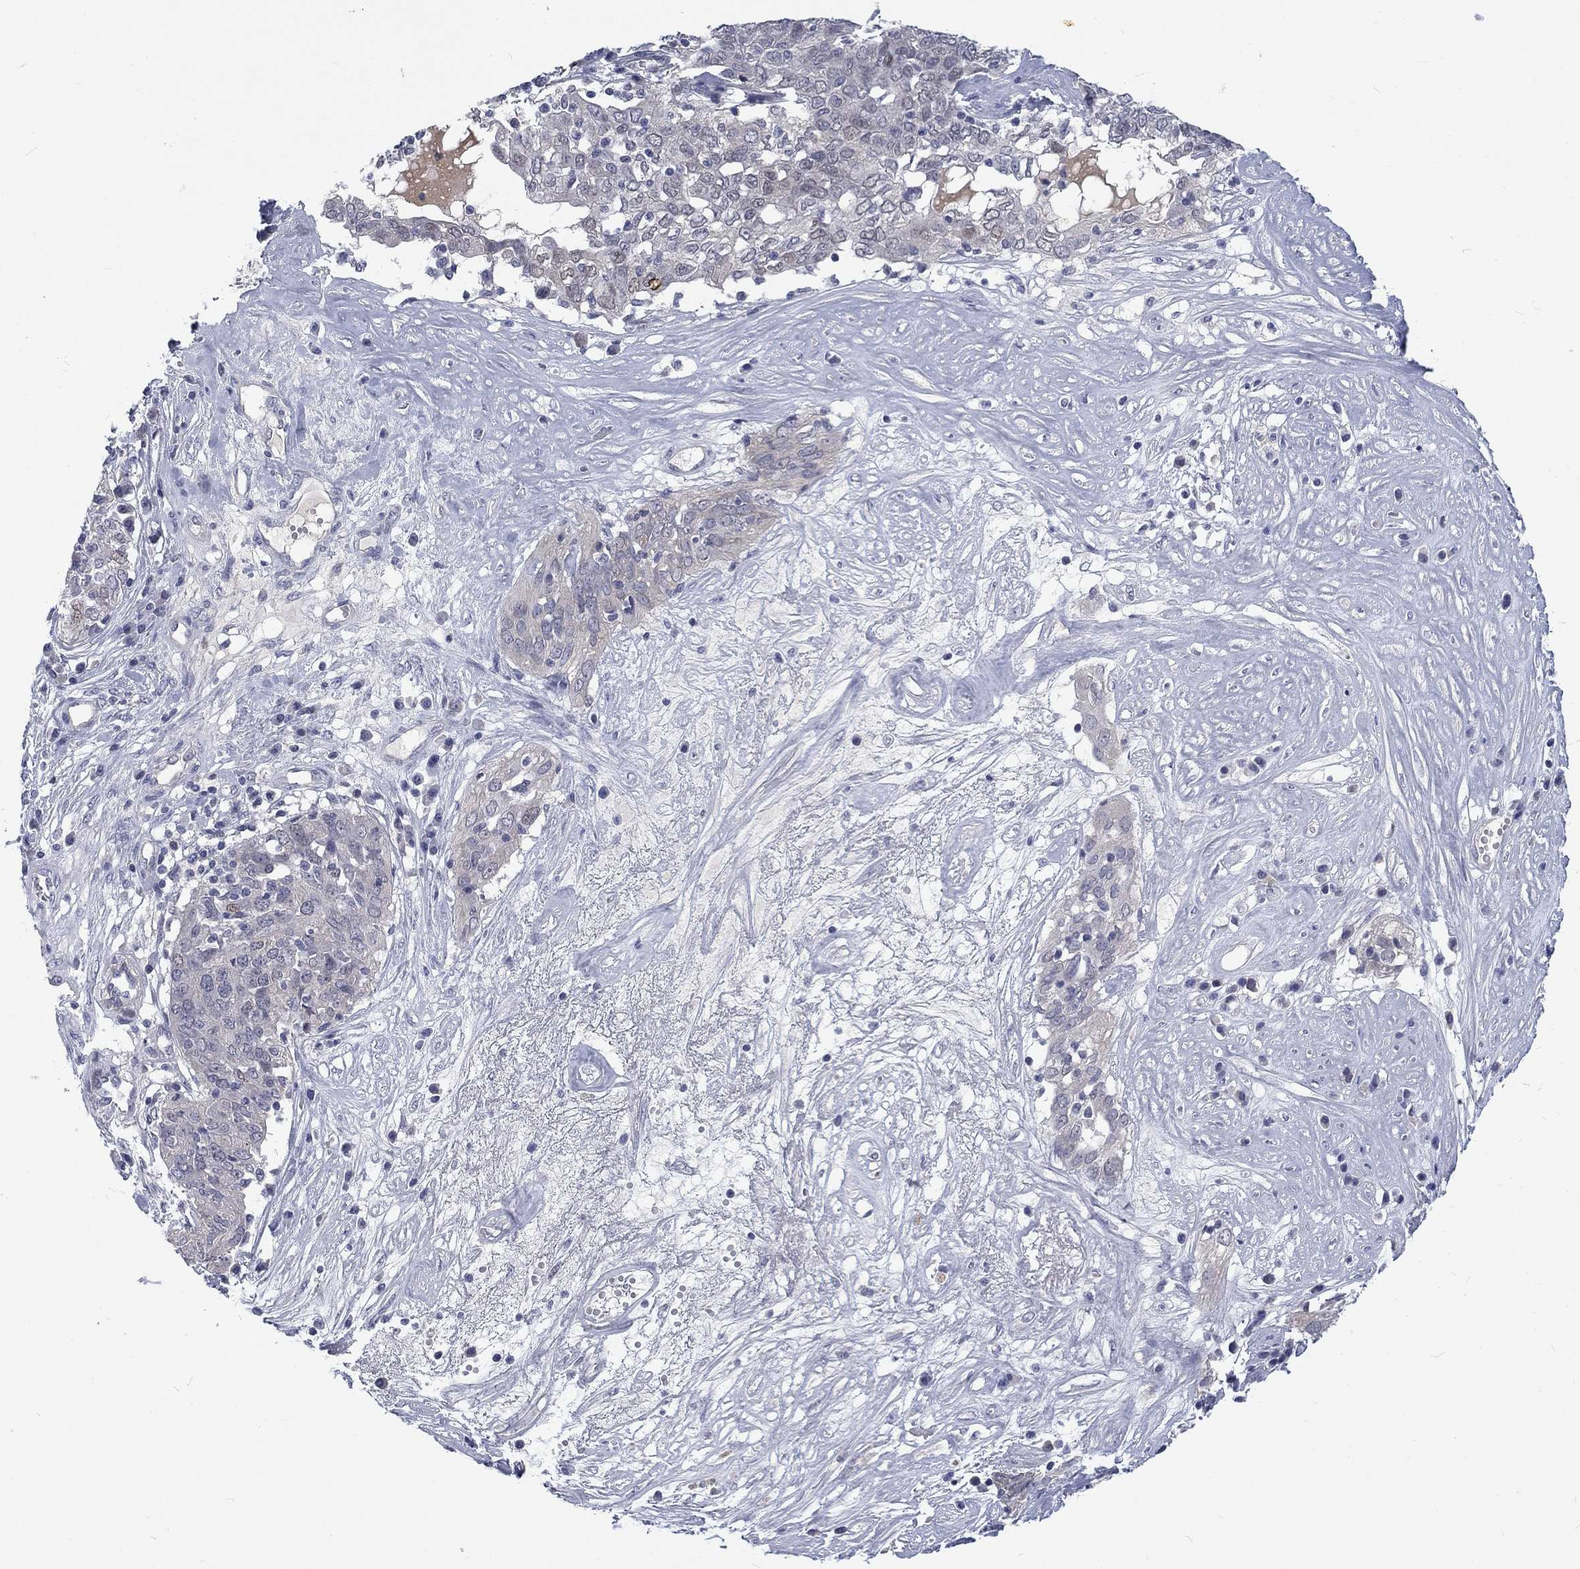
{"staining": {"intensity": "negative", "quantity": "none", "location": "none"}, "tissue": "ovarian cancer", "cell_type": "Tumor cells", "image_type": "cancer", "snomed": [{"axis": "morphology", "description": "Carcinoma, endometroid"}, {"axis": "topography", "description": "Ovary"}], "caption": "This is a micrograph of immunohistochemistry (IHC) staining of endometroid carcinoma (ovarian), which shows no positivity in tumor cells.", "gene": "PHKA1", "patient": {"sex": "female", "age": 50}}